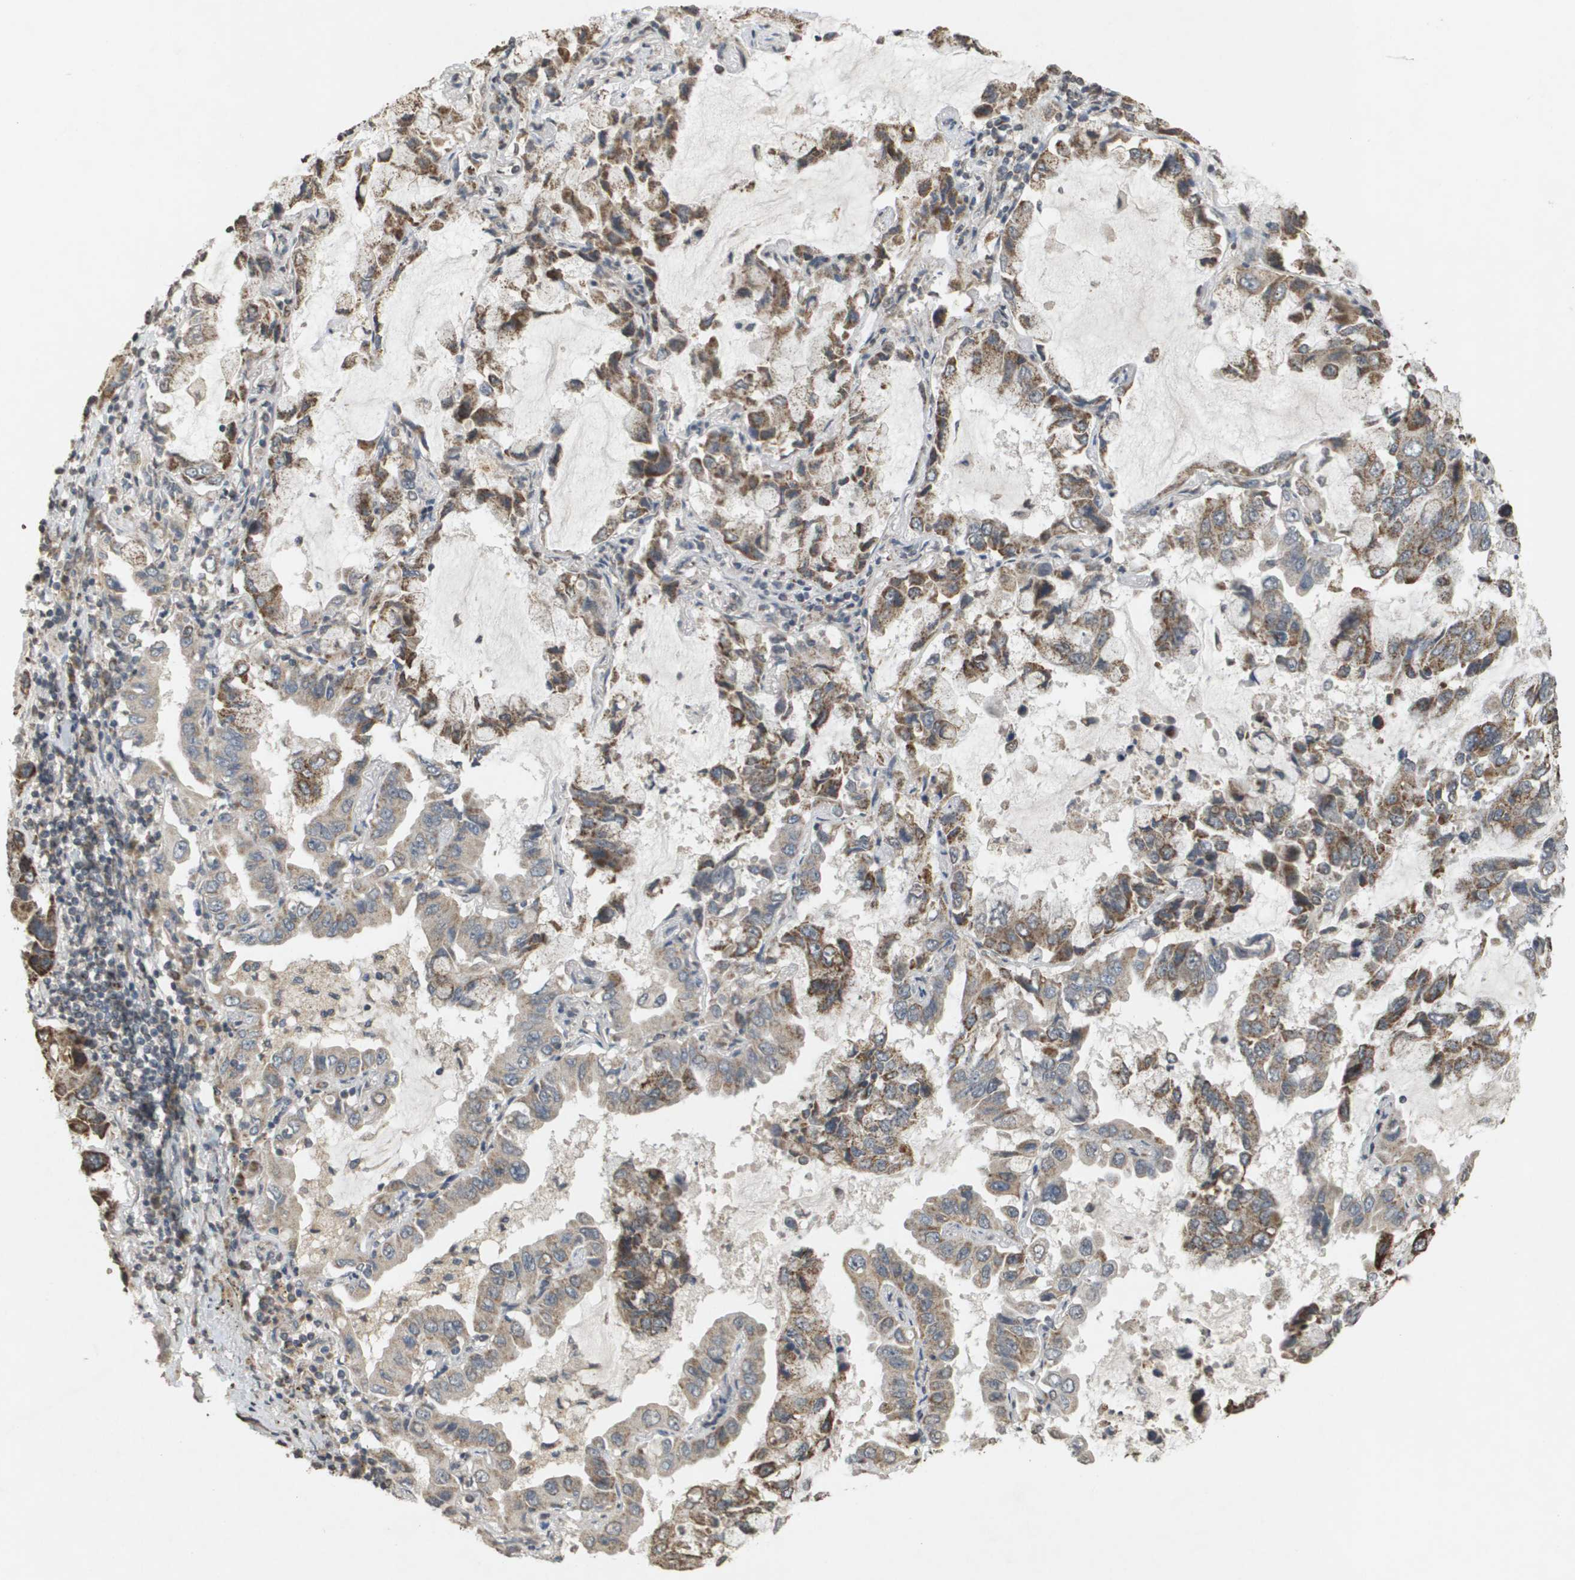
{"staining": {"intensity": "moderate", "quantity": "25%-75%", "location": "cytoplasmic/membranous"}, "tissue": "lung cancer", "cell_type": "Tumor cells", "image_type": "cancer", "snomed": [{"axis": "morphology", "description": "Adenocarcinoma, NOS"}, {"axis": "topography", "description": "Lung"}], "caption": "DAB (3,3'-diaminobenzidine) immunohistochemical staining of human lung adenocarcinoma reveals moderate cytoplasmic/membranous protein staining in about 25%-75% of tumor cells.", "gene": "RAB21", "patient": {"sex": "male", "age": 64}}